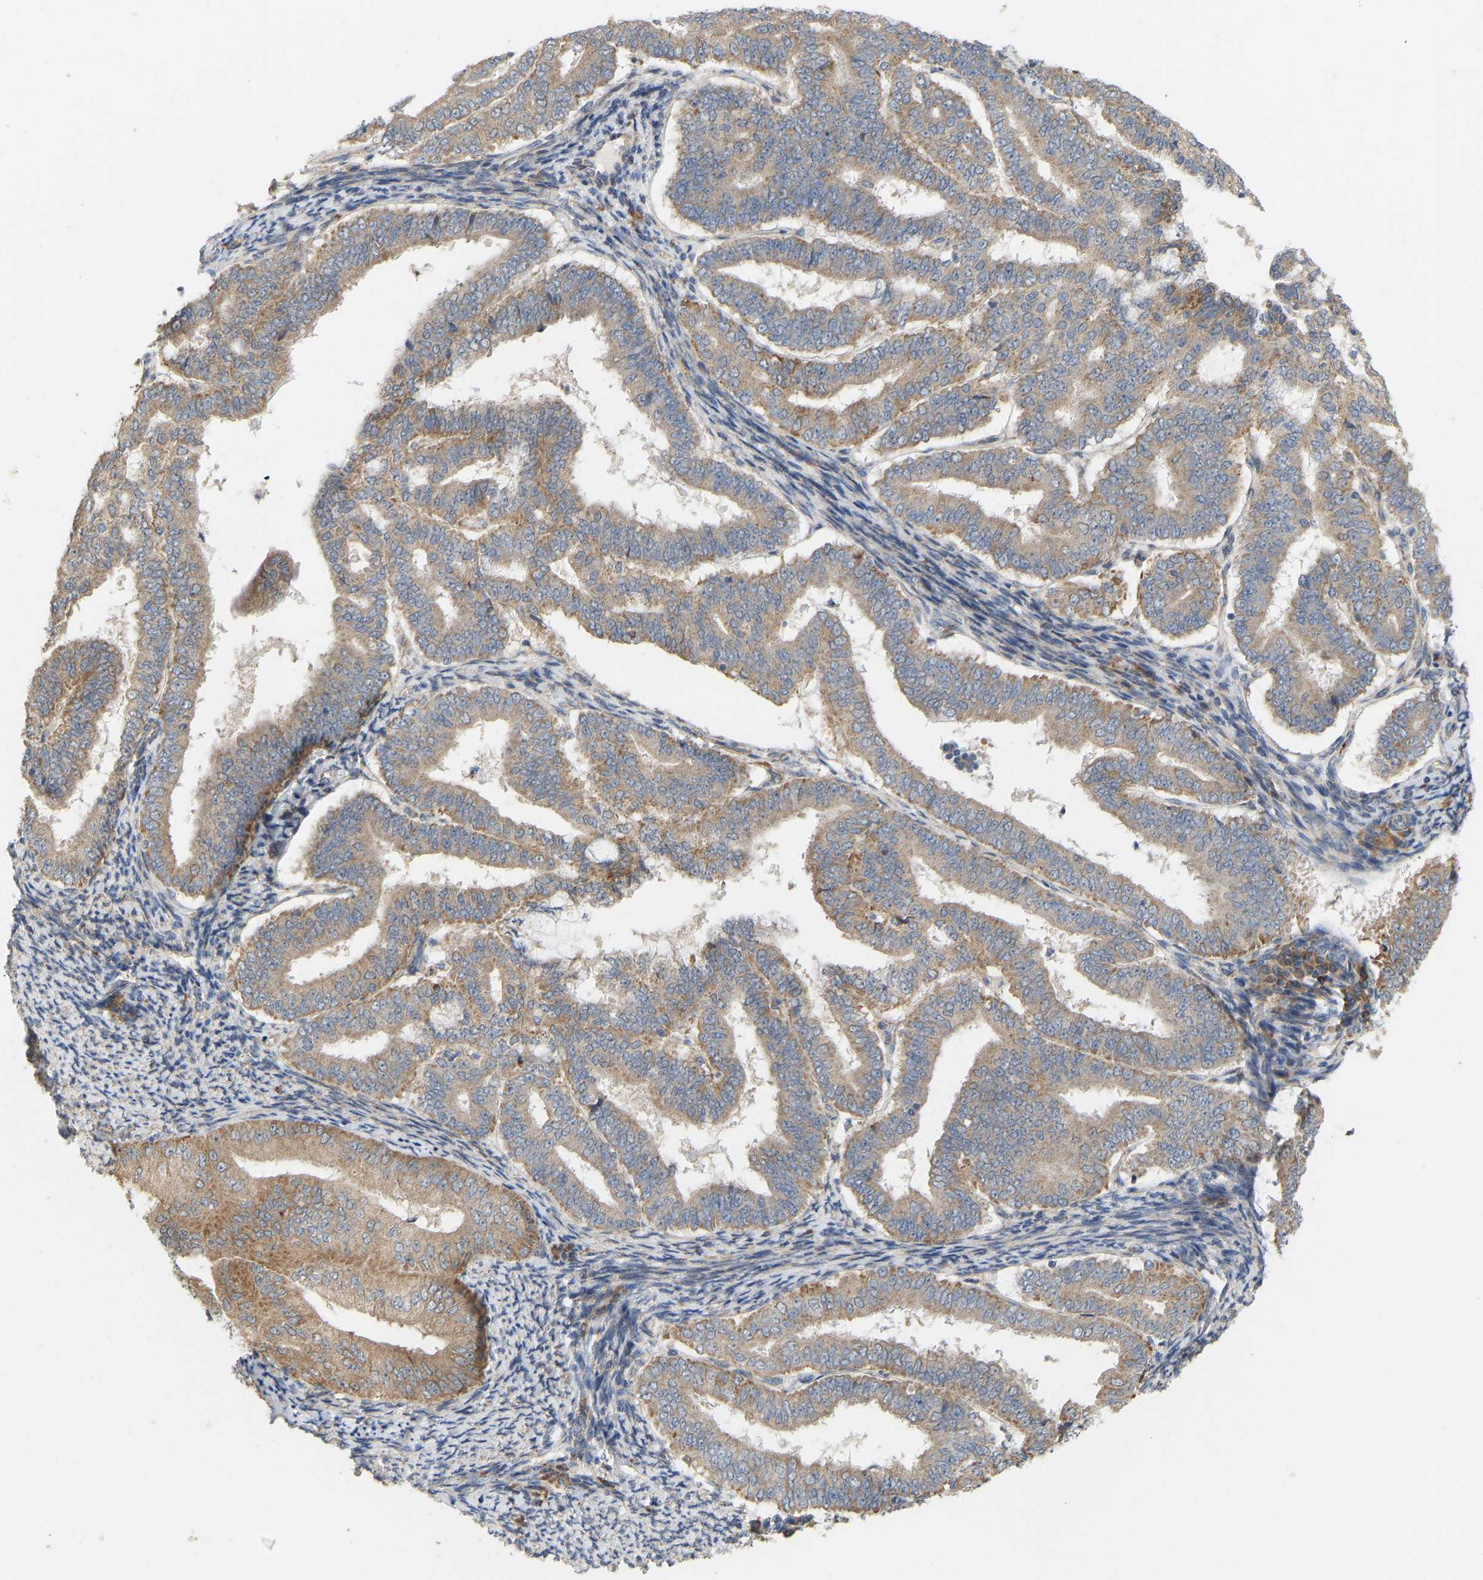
{"staining": {"intensity": "weak", "quantity": "25%-75%", "location": "cytoplasmic/membranous"}, "tissue": "endometrial cancer", "cell_type": "Tumor cells", "image_type": "cancer", "snomed": [{"axis": "morphology", "description": "Adenocarcinoma, NOS"}, {"axis": "topography", "description": "Endometrium"}], "caption": "Tumor cells exhibit low levels of weak cytoplasmic/membranous expression in approximately 25%-75% of cells in adenocarcinoma (endometrial). The staining is performed using DAB brown chromogen to label protein expression. The nuclei are counter-stained blue using hematoxylin.", "gene": "HACD2", "patient": {"sex": "female", "age": 63}}